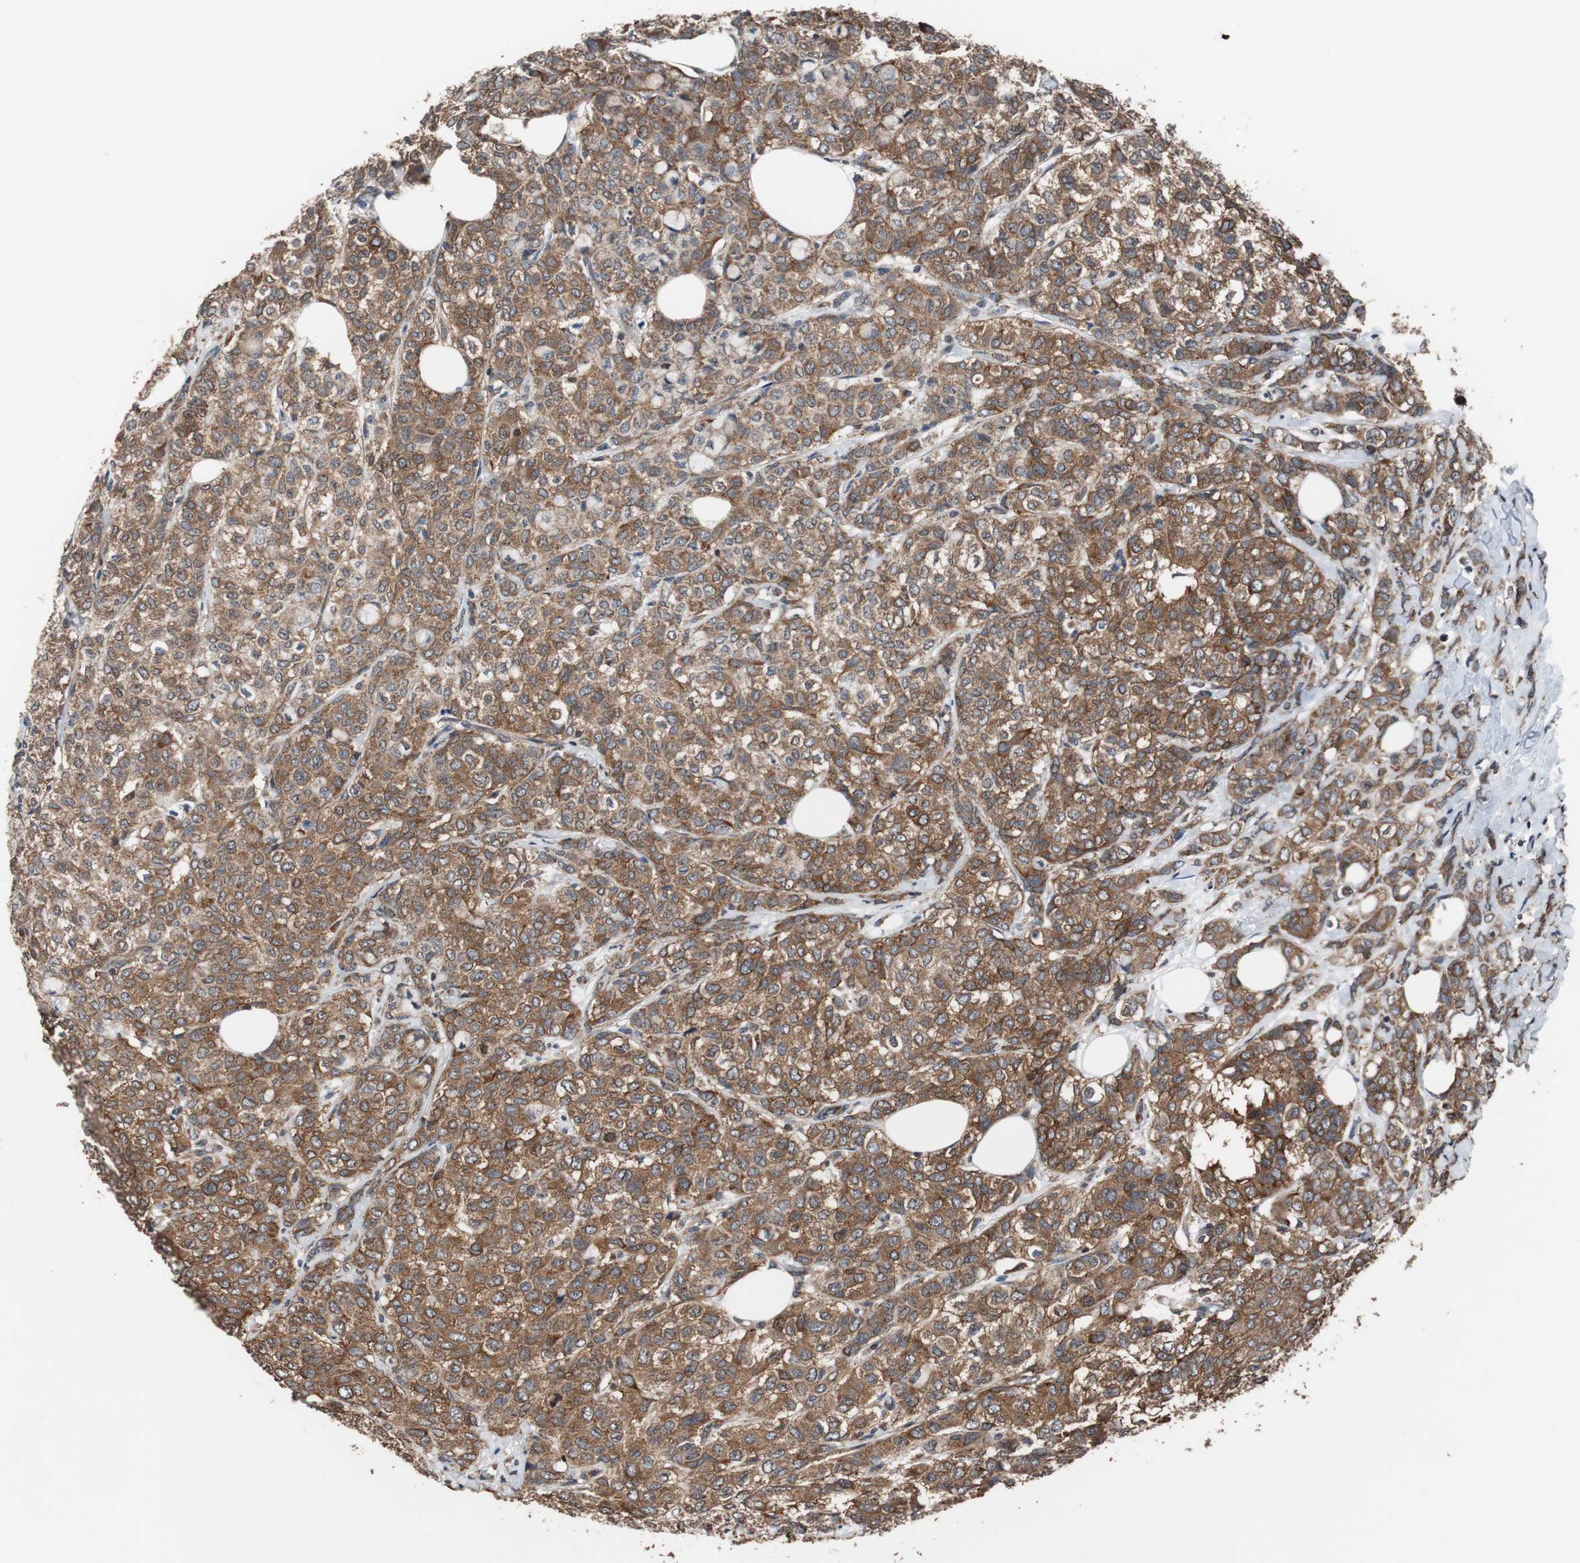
{"staining": {"intensity": "strong", "quantity": ">75%", "location": "cytoplasmic/membranous"}, "tissue": "breast cancer", "cell_type": "Tumor cells", "image_type": "cancer", "snomed": [{"axis": "morphology", "description": "Lobular carcinoma"}, {"axis": "topography", "description": "Breast"}], "caption": "Immunohistochemical staining of breast lobular carcinoma exhibits high levels of strong cytoplasmic/membranous protein staining in about >75% of tumor cells.", "gene": "USP10", "patient": {"sex": "female", "age": 60}}